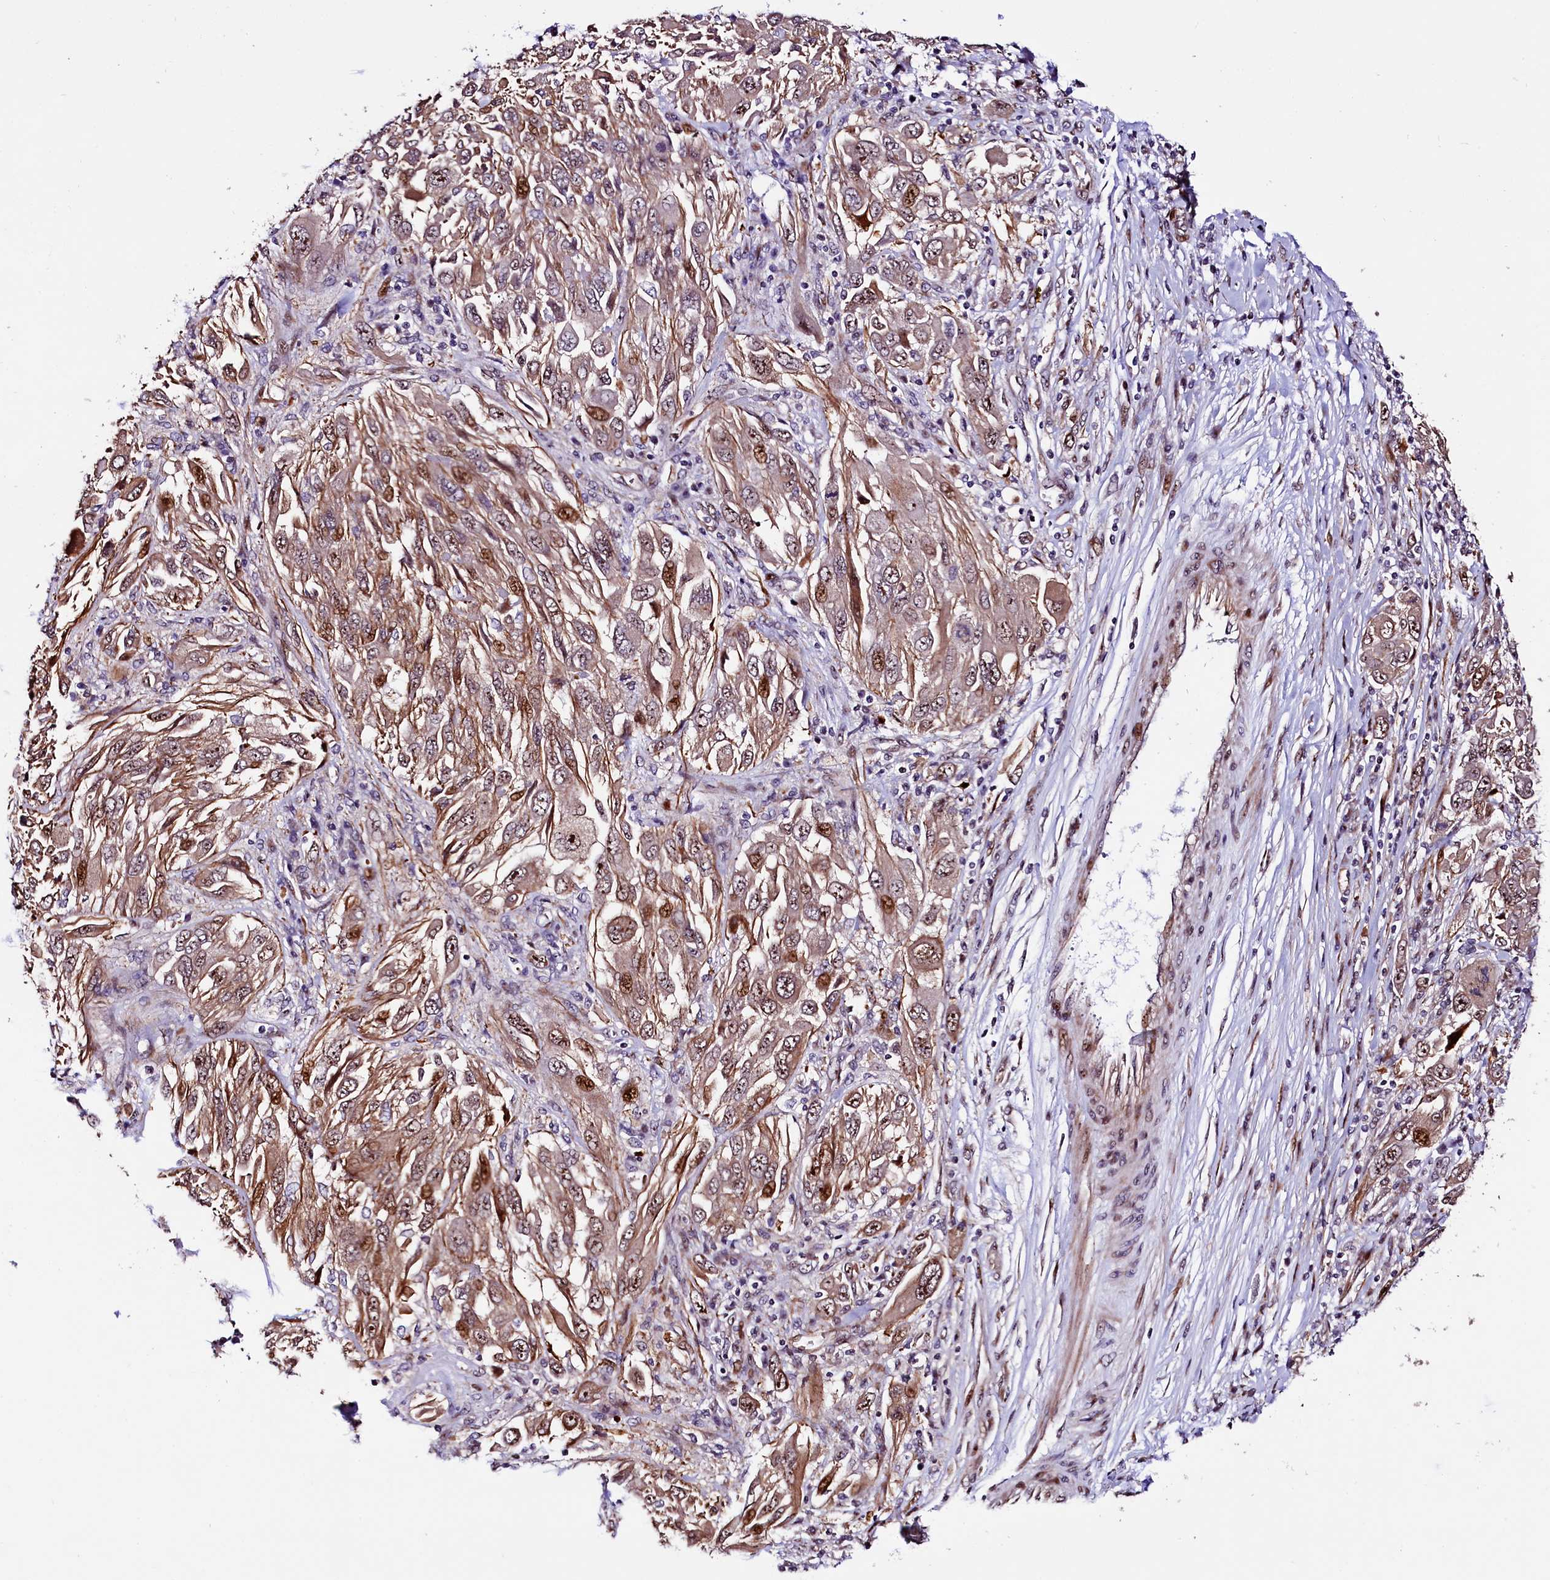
{"staining": {"intensity": "moderate", "quantity": ">75%", "location": "cytoplasmic/membranous,nuclear"}, "tissue": "melanoma", "cell_type": "Tumor cells", "image_type": "cancer", "snomed": [{"axis": "morphology", "description": "Malignant melanoma, NOS"}, {"axis": "topography", "description": "Skin"}], "caption": "Human malignant melanoma stained with a protein marker reveals moderate staining in tumor cells.", "gene": "TRMT112", "patient": {"sex": "female", "age": 91}}